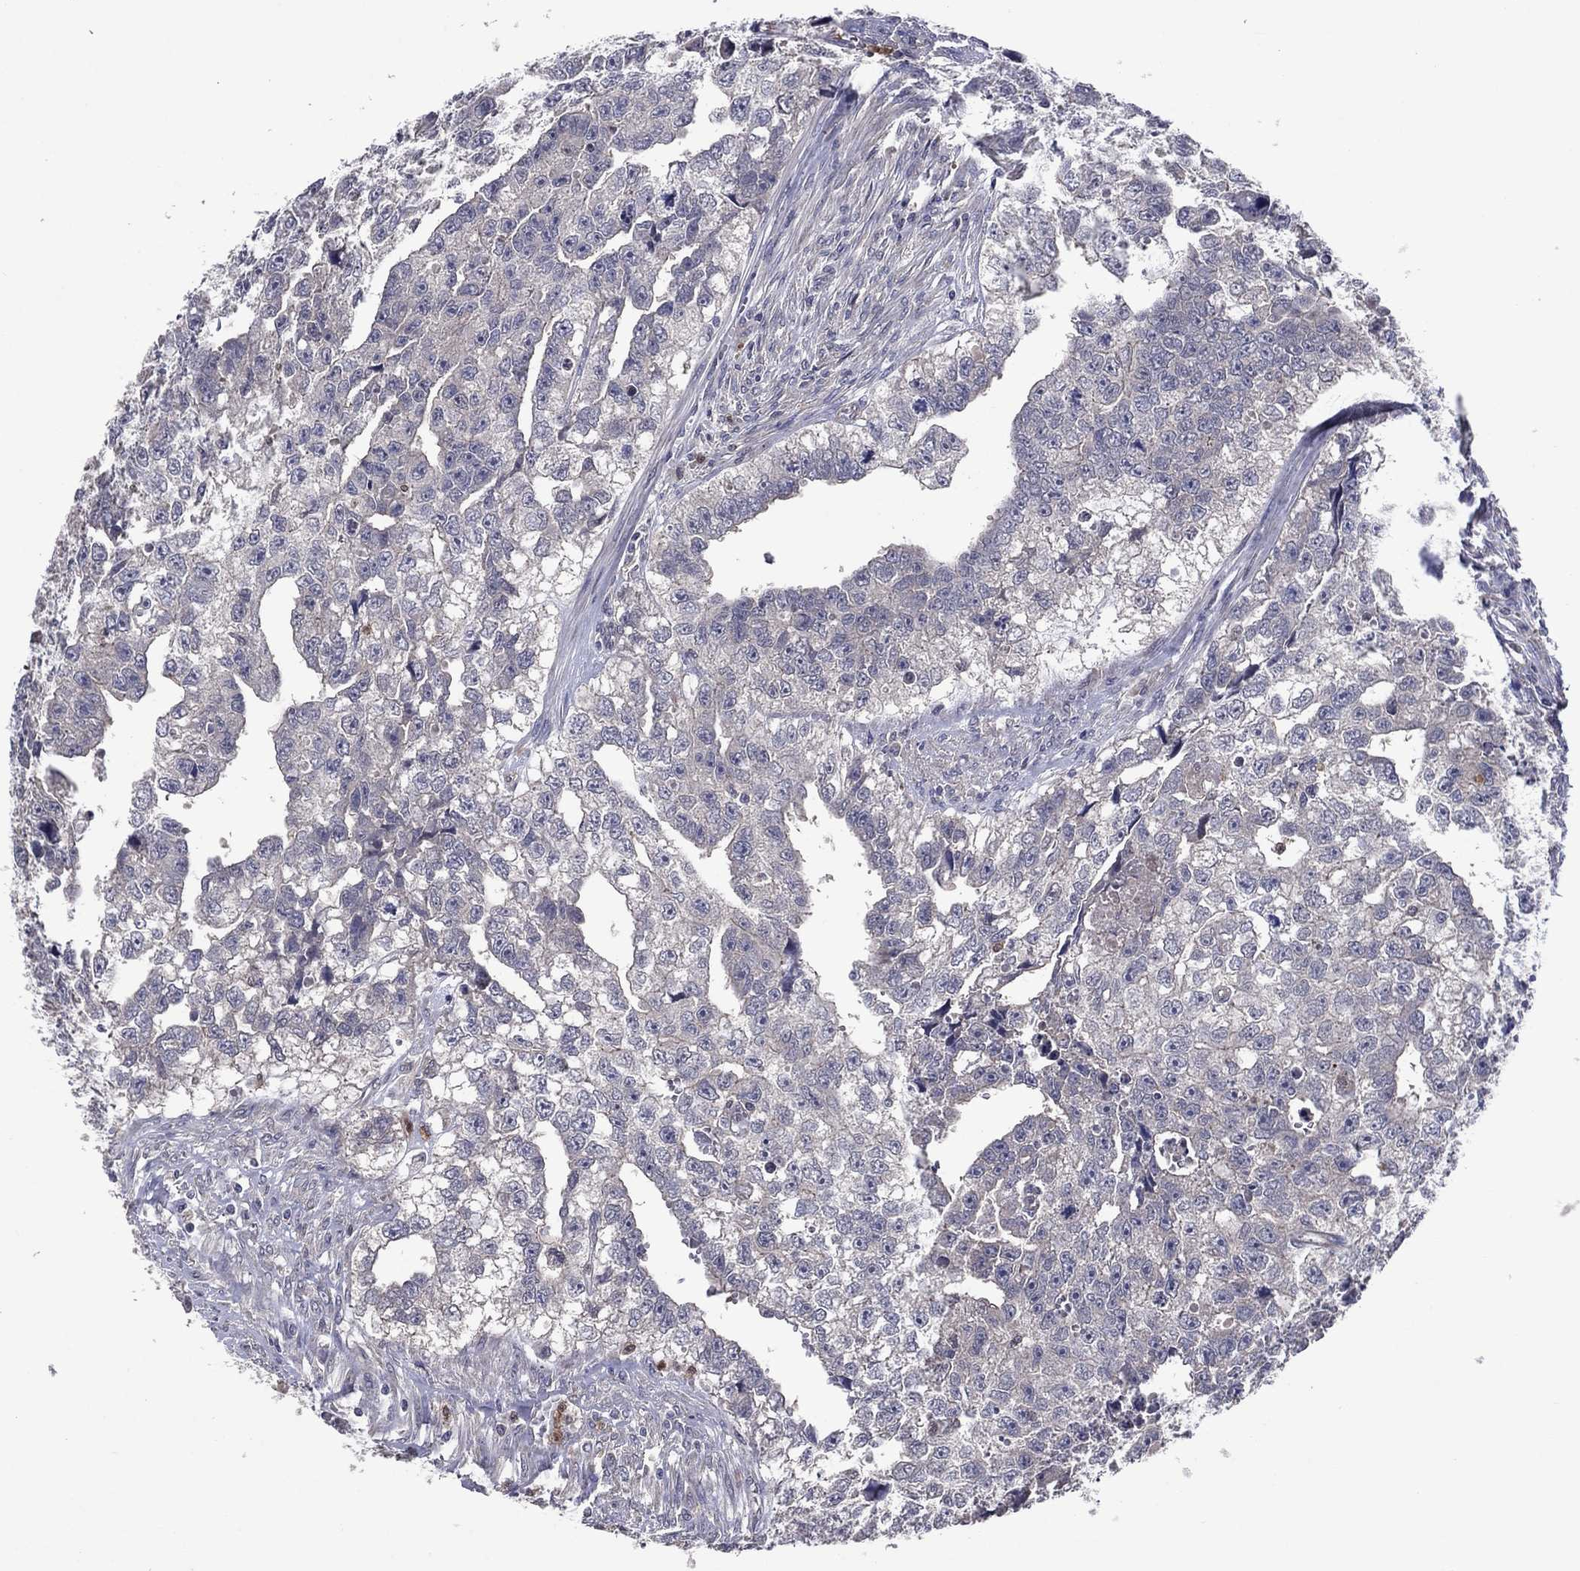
{"staining": {"intensity": "negative", "quantity": "none", "location": "none"}, "tissue": "testis cancer", "cell_type": "Tumor cells", "image_type": "cancer", "snomed": [{"axis": "morphology", "description": "Carcinoma, Embryonal, NOS"}, {"axis": "morphology", "description": "Teratoma, malignant, NOS"}, {"axis": "topography", "description": "Testis"}], "caption": "IHC histopathology image of neoplastic tissue: human testis embryonal carcinoma stained with DAB displays no significant protein staining in tumor cells.", "gene": "MSRB1", "patient": {"sex": "male", "age": 44}}